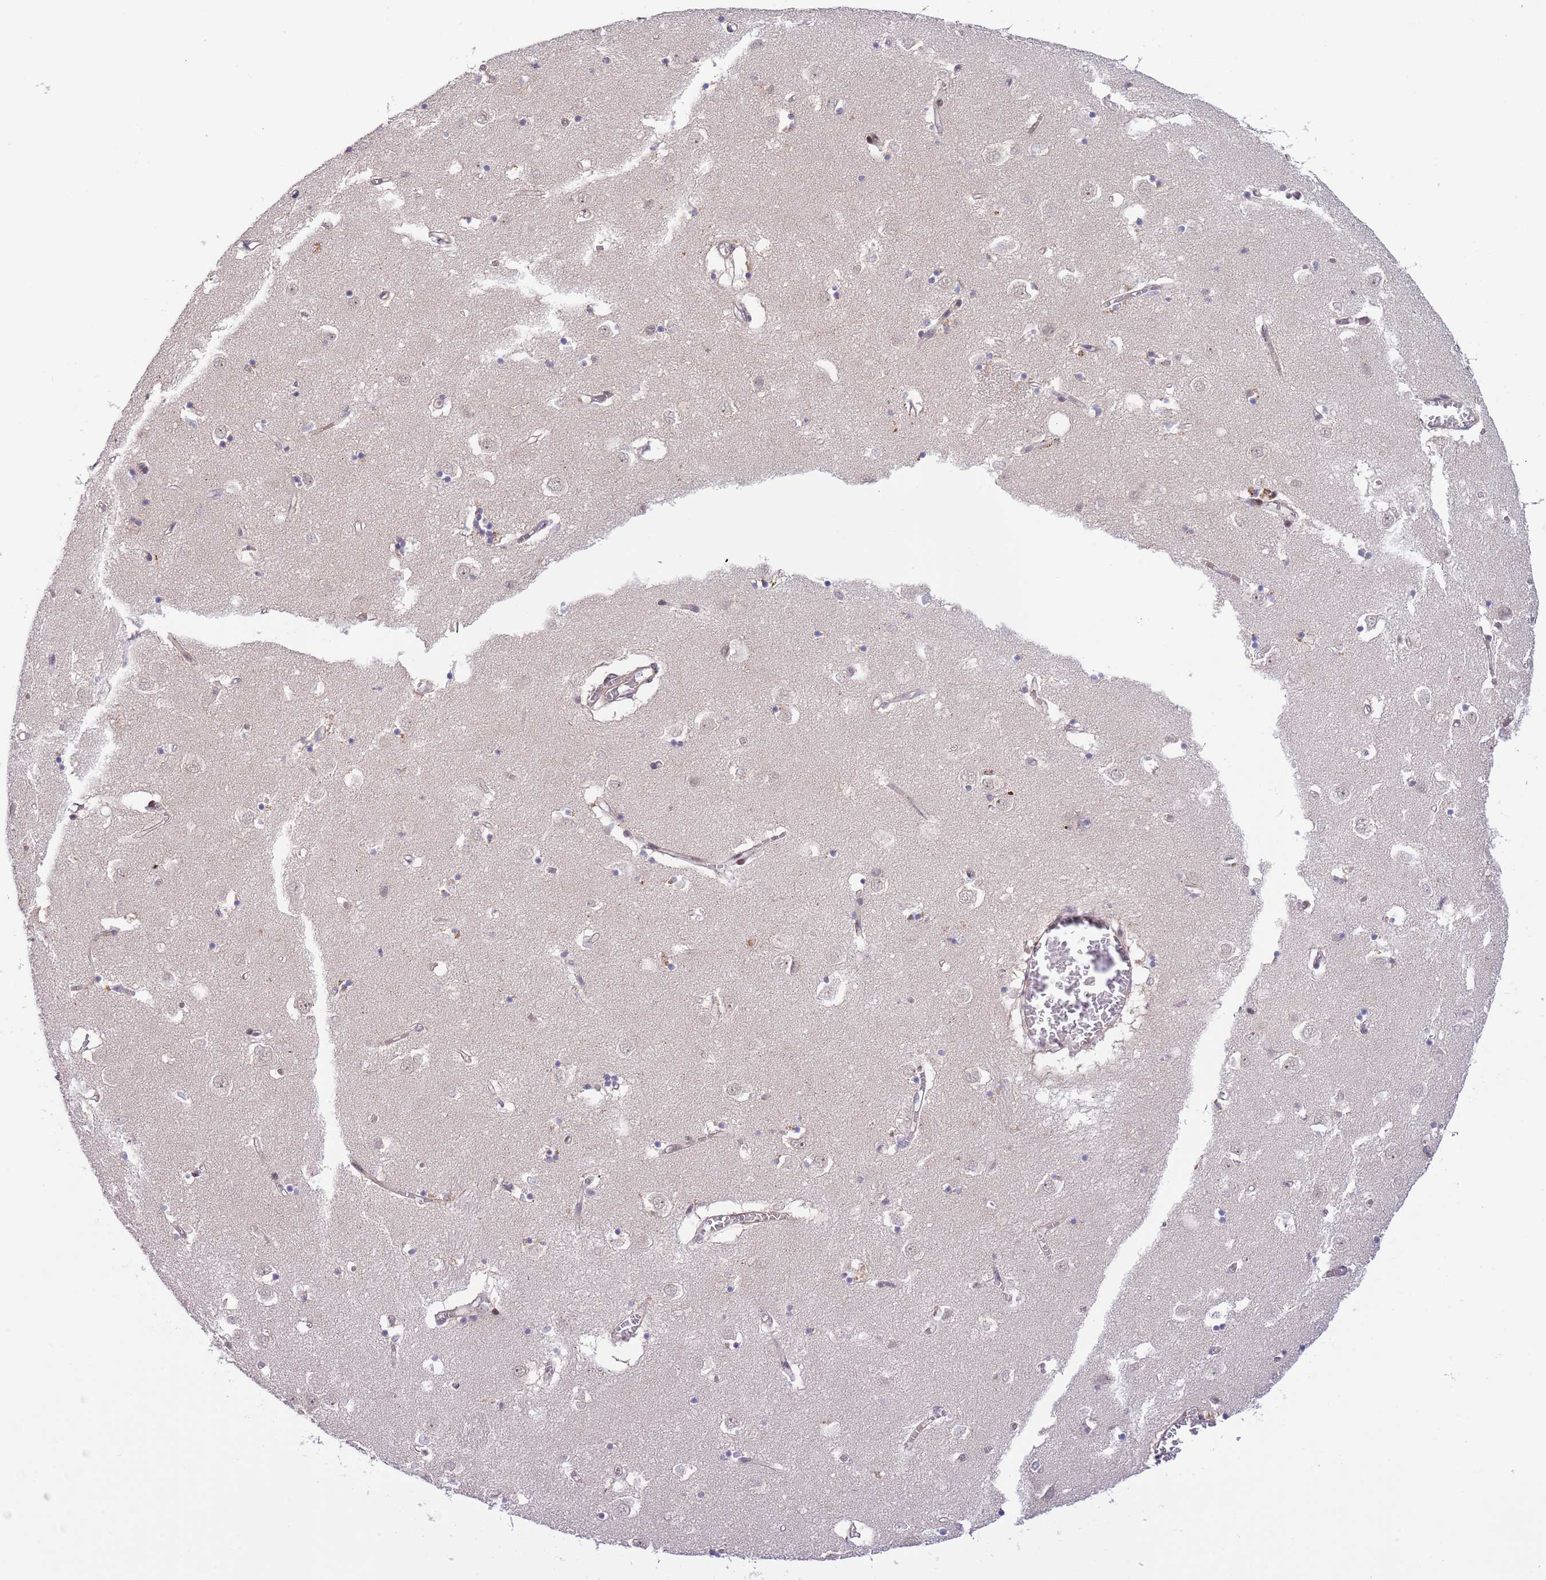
{"staining": {"intensity": "weak", "quantity": "<25%", "location": "cytoplasmic/membranous"}, "tissue": "caudate", "cell_type": "Glial cells", "image_type": "normal", "snomed": [{"axis": "morphology", "description": "Normal tissue, NOS"}, {"axis": "topography", "description": "Lateral ventricle wall"}], "caption": "A photomicrograph of caudate stained for a protein demonstrates no brown staining in glial cells. (Immunohistochemistry (ihc), brightfield microscopy, high magnification).", "gene": "PRR16", "patient": {"sex": "male", "age": 70}}